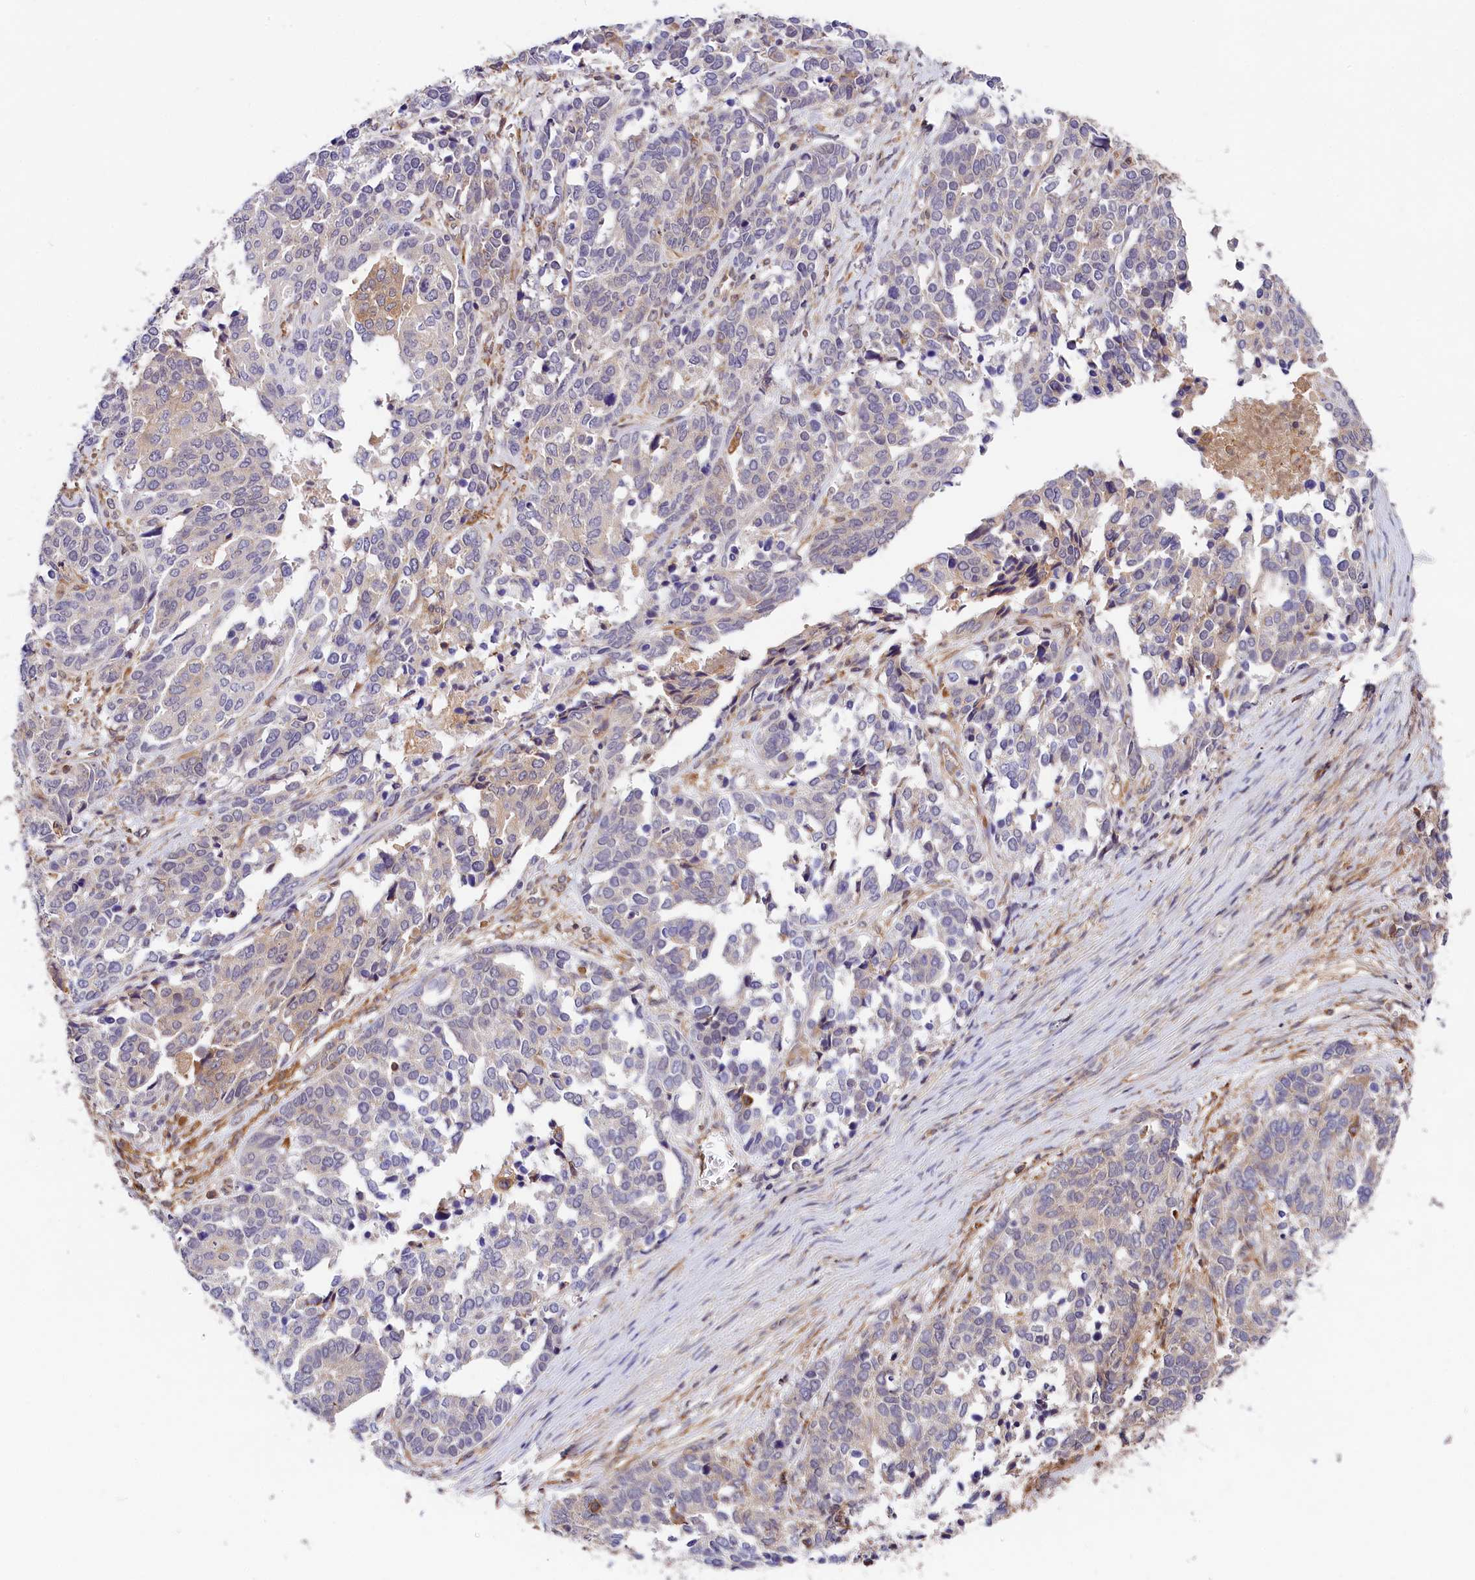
{"staining": {"intensity": "negative", "quantity": "none", "location": "none"}, "tissue": "ovarian cancer", "cell_type": "Tumor cells", "image_type": "cancer", "snomed": [{"axis": "morphology", "description": "Cystadenocarcinoma, serous, NOS"}, {"axis": "topography", "description": "Ovary"}], "caption": "Ovarian cancer was stained to show a protein in brown. There is no significant expression in tumor cells. Nuclei are stained in blue.", "gene": "OAS3", "patient": {"sex": "female", "age": 44}}